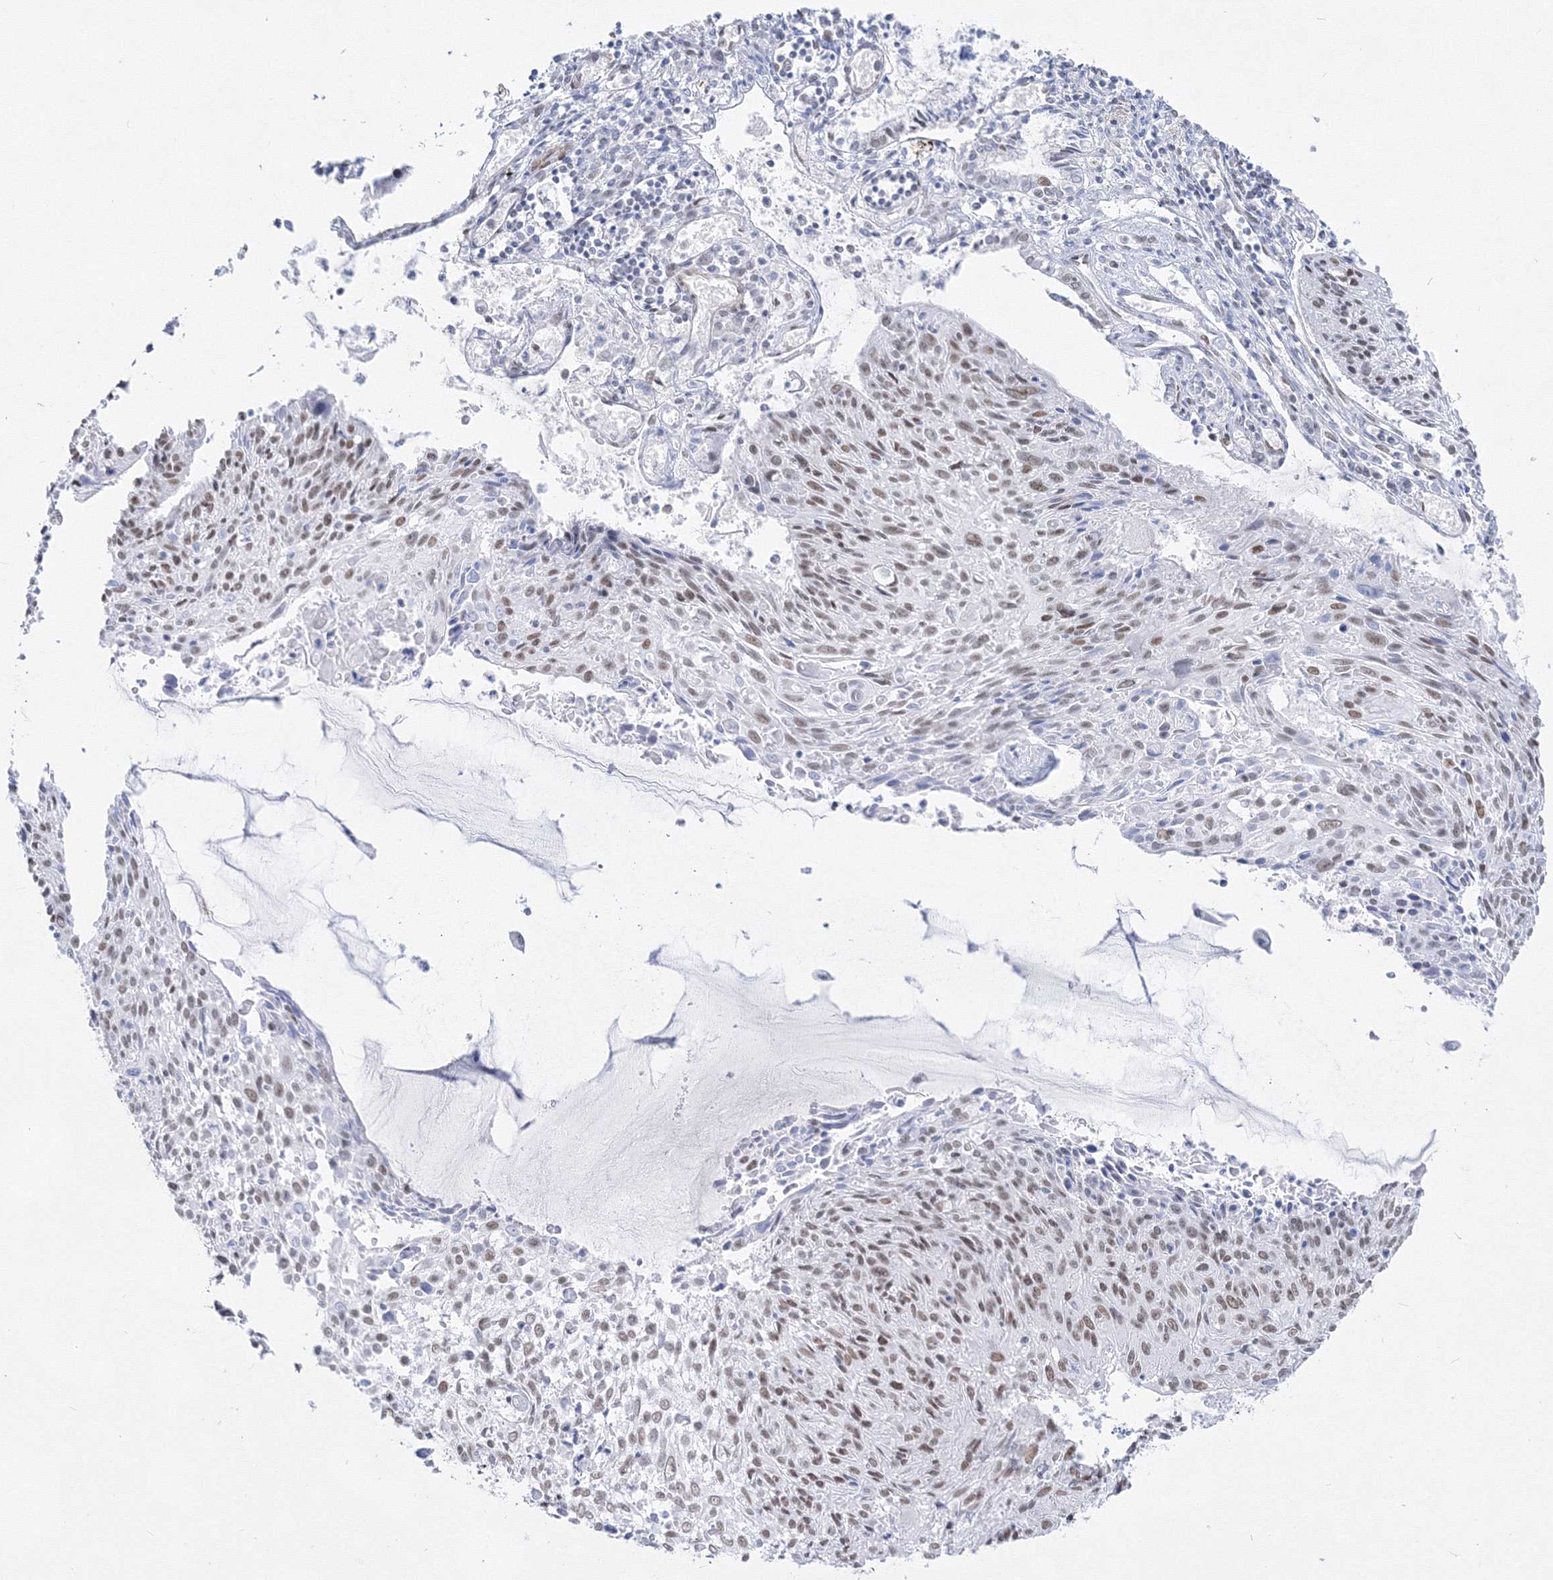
{"staining": {"intensity": "weak", "quantity": "<25%", "location": "nuclear"}, "tissue": "cervical cancer", "cell_type": "Tumor cells", "image_type": "cancer", "snomed": [{"axis": "morphology", "description": "Squamous cell carcinoma, NOS"}, {"axis": "topography", "description": "Cervix"}], "caption": "Photomicrograph shows no significant protein staining in tumor cells of cervical cancer (squamous cell carcinoma).", "gene": "ZNF638", "patient": {"sex": "female", "age": 51}}